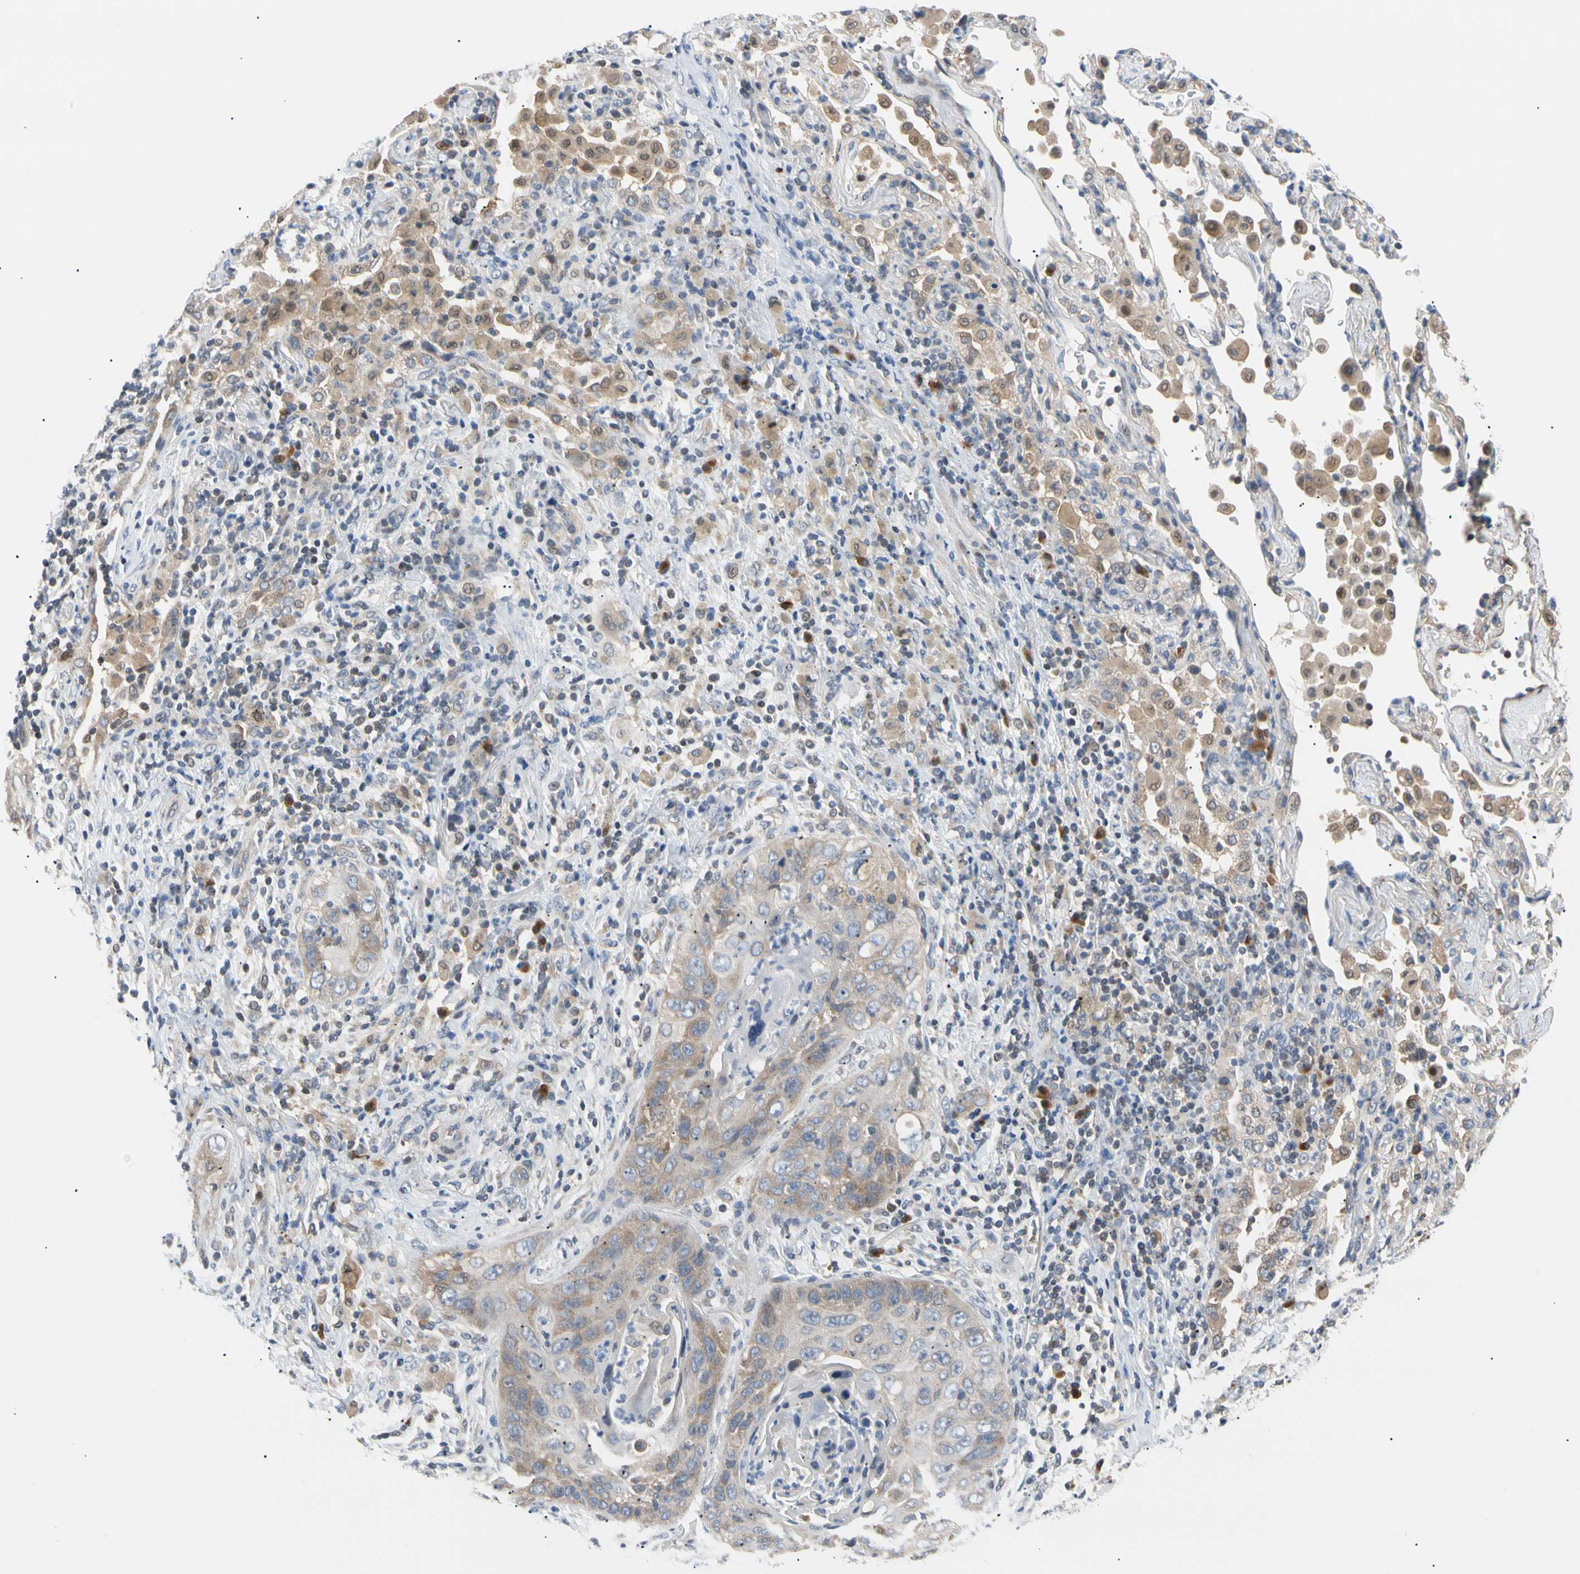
{"staining": {"intensity": "weak", "quantity": "25%-75%", "location": "cytoplasmic/membranous"}, "tissue": "lung cancer", "cell_type": "Tumor cells", "image_type": "cancer", "snomed": [{"axis": "morphology", "description": "Squamous cell carcinoma, NOS"}, {"axis": "topography", "description": "Lung"}], "caption": "Weak cytoplasmic/membranous protein expression is seen in about 25%-75% of tumor cells in lung cancer (squamous cell carcinoma). (brown staining indicates protein expression, while blue staining denotes nuclei).", "gene": "SEC23B", "patient": {"sex": "female", "age": 67}}